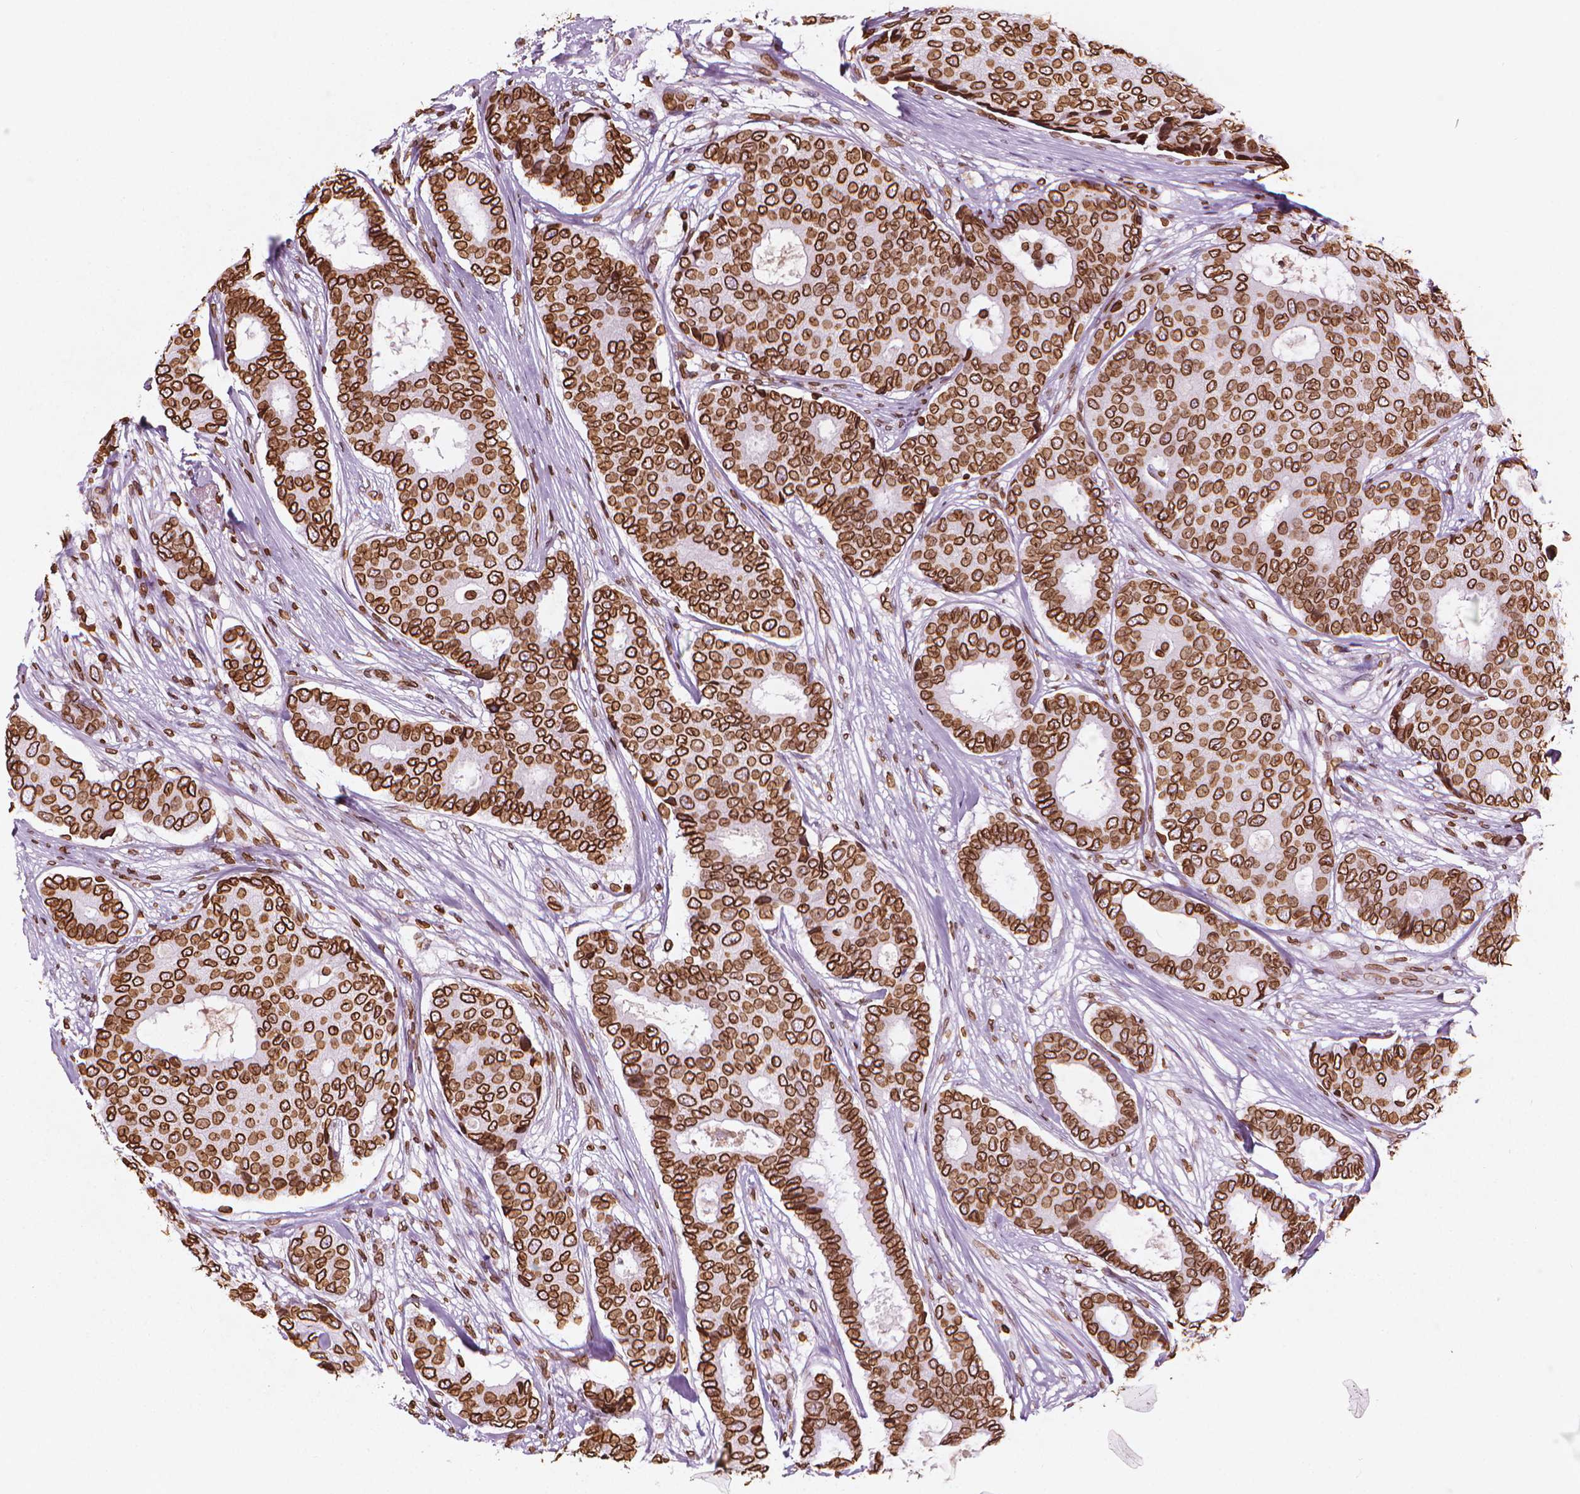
{"staining": {"intensity": "strong", "quantity": ">75%", "location": "cytoplasmic/membranous,nuclear"}, "tissue": "breast cancer", "cell_type": "Tumor cells", "image_type": "cancer", "snomed": [{"axis": "morphology", "description": "Duct carcinoma"}, {"axis": "topography", "description": "Breast"}], "caption": "Breast cancer (intraductal carcinoma) stained with a protein marker displays strong staining in tumor cells.", "gene": "LMNB1", "patient": {"sex": "female", "age": 75}}